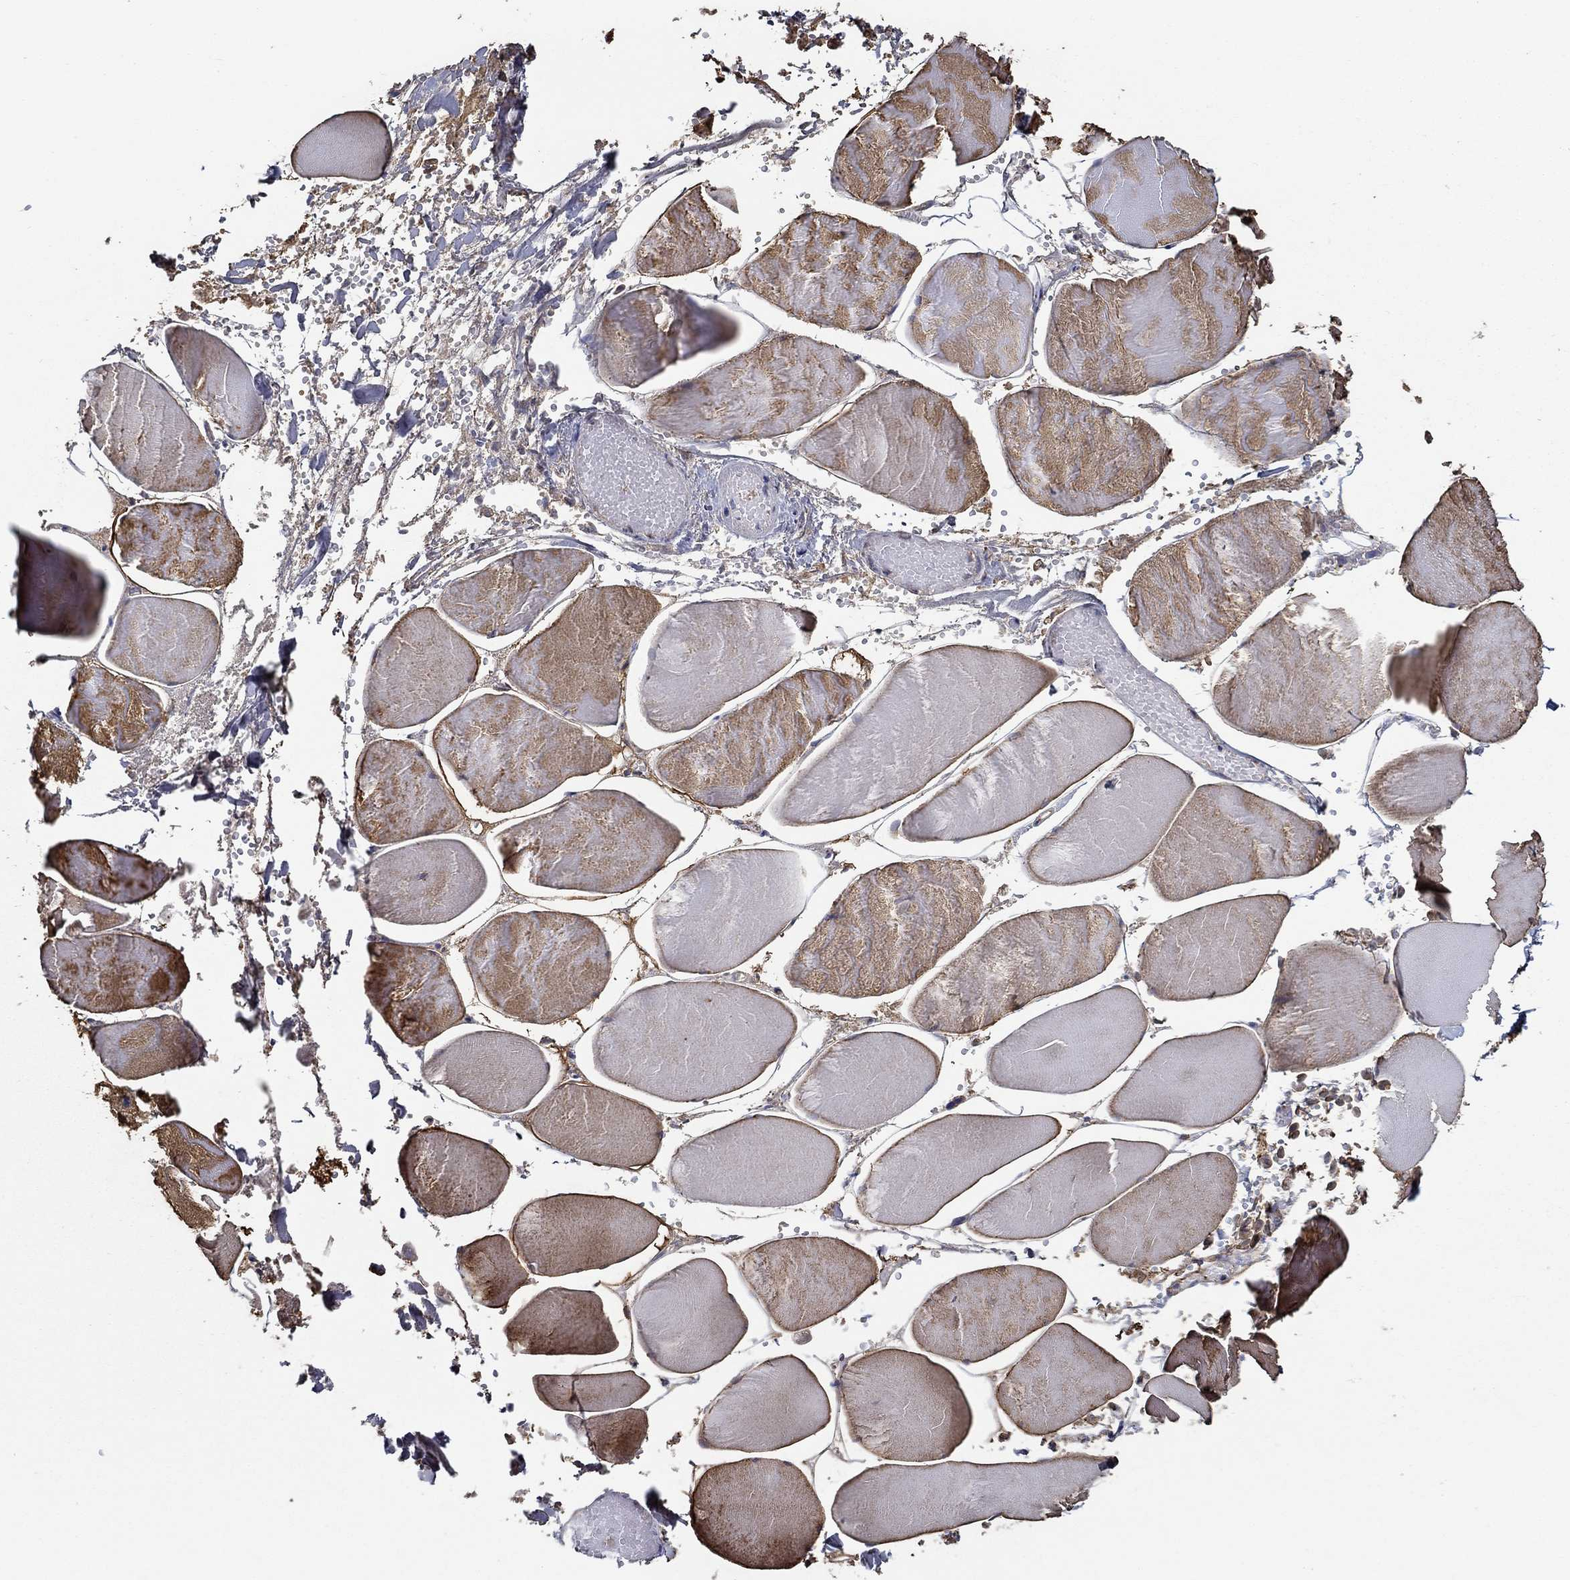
{"staining": {"intensity": "moderate", "quantity": "<25%", "location": "cytoplasmic/membranous"}, "tissue": "skeletal muscle", "cell_type": "Myocytes", "image_type": "normal", "snomed": [{"axis": "morphology", "description": "Normal tissue, NOS"}, {"axis": "morphology", "description": "Malignant melanoma, Metastatic site"}, {"axis": "topography", "description": "Skeletal muscle"}], "caption": "Immunohistochemistry (IHC) (DAB (3,3'-diaminobenzidine)) staining of benign human skeletal muscle demonstrates moderate cytoplasmic/membranous protein expression in about <25% of myocytes. (Brightfield microscopy of DAB IHC at high magnification).", "gene": "IL10", "patient": {"sex": "male", "age": 50}}